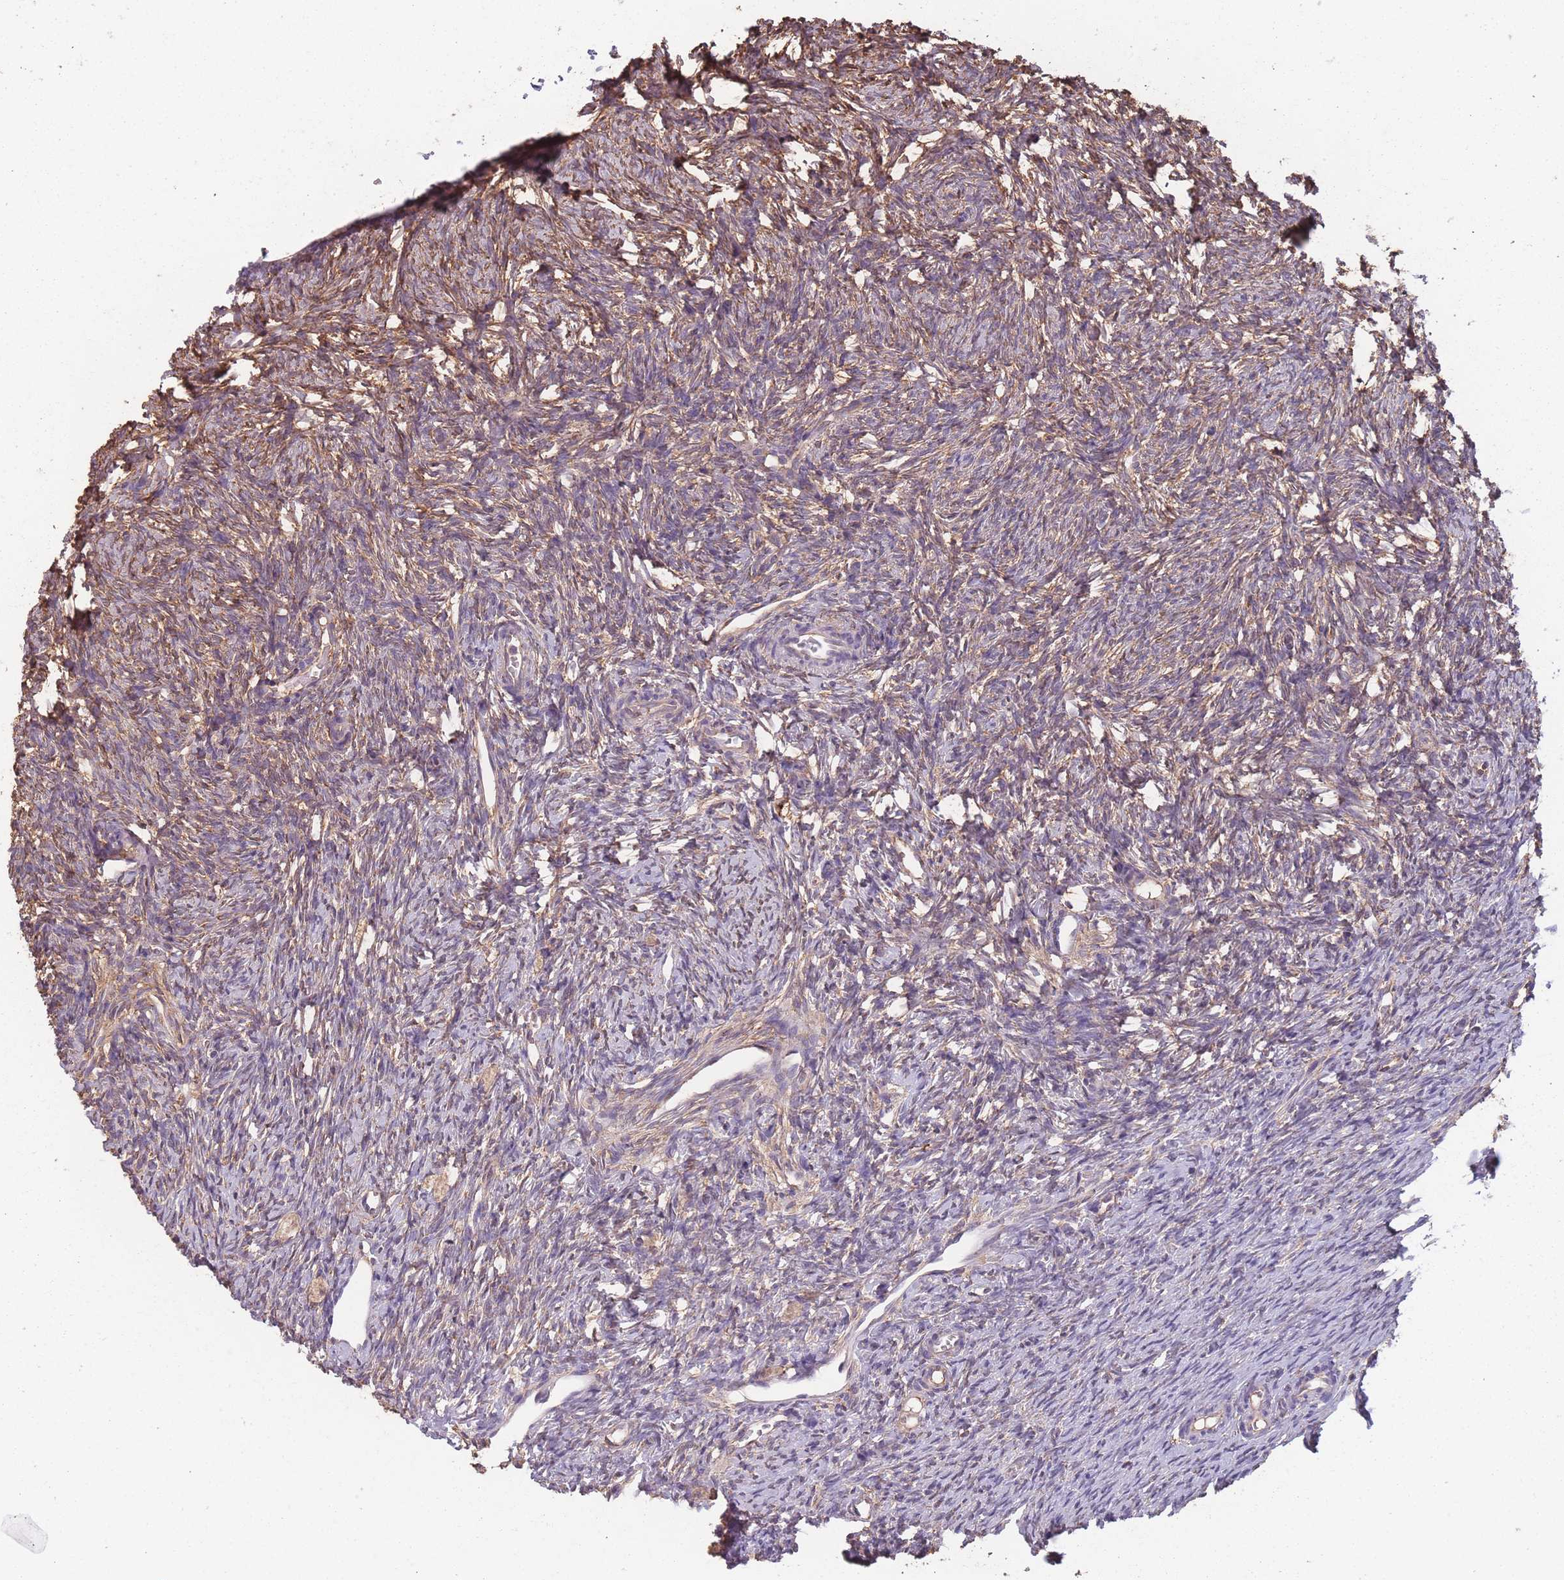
{"staining": {"intensity": "weak", "quantity": "25%-75%", "location": "cytoplasmic/membranous"}, "tissue": "ovary", "cell_type": "Ovarian stroma cells", "image_type": "normal", "snomed": [{"axis": "morphology", "description": "Normal tissue, NOS"}, {"axis": "topography", "description": "Ovary"}], "caption": "Protein analysis of normal ovary shows weak cytoplasmic/membranous expression in approximately 25%-75% of ovarian stroma cells. (DAB (3,3'-diaminobenzidine) = brown stain, brightfield microscopy at high magnification).", "gene": "SANBR", "patient": {"sex": "female", "age": 51}}